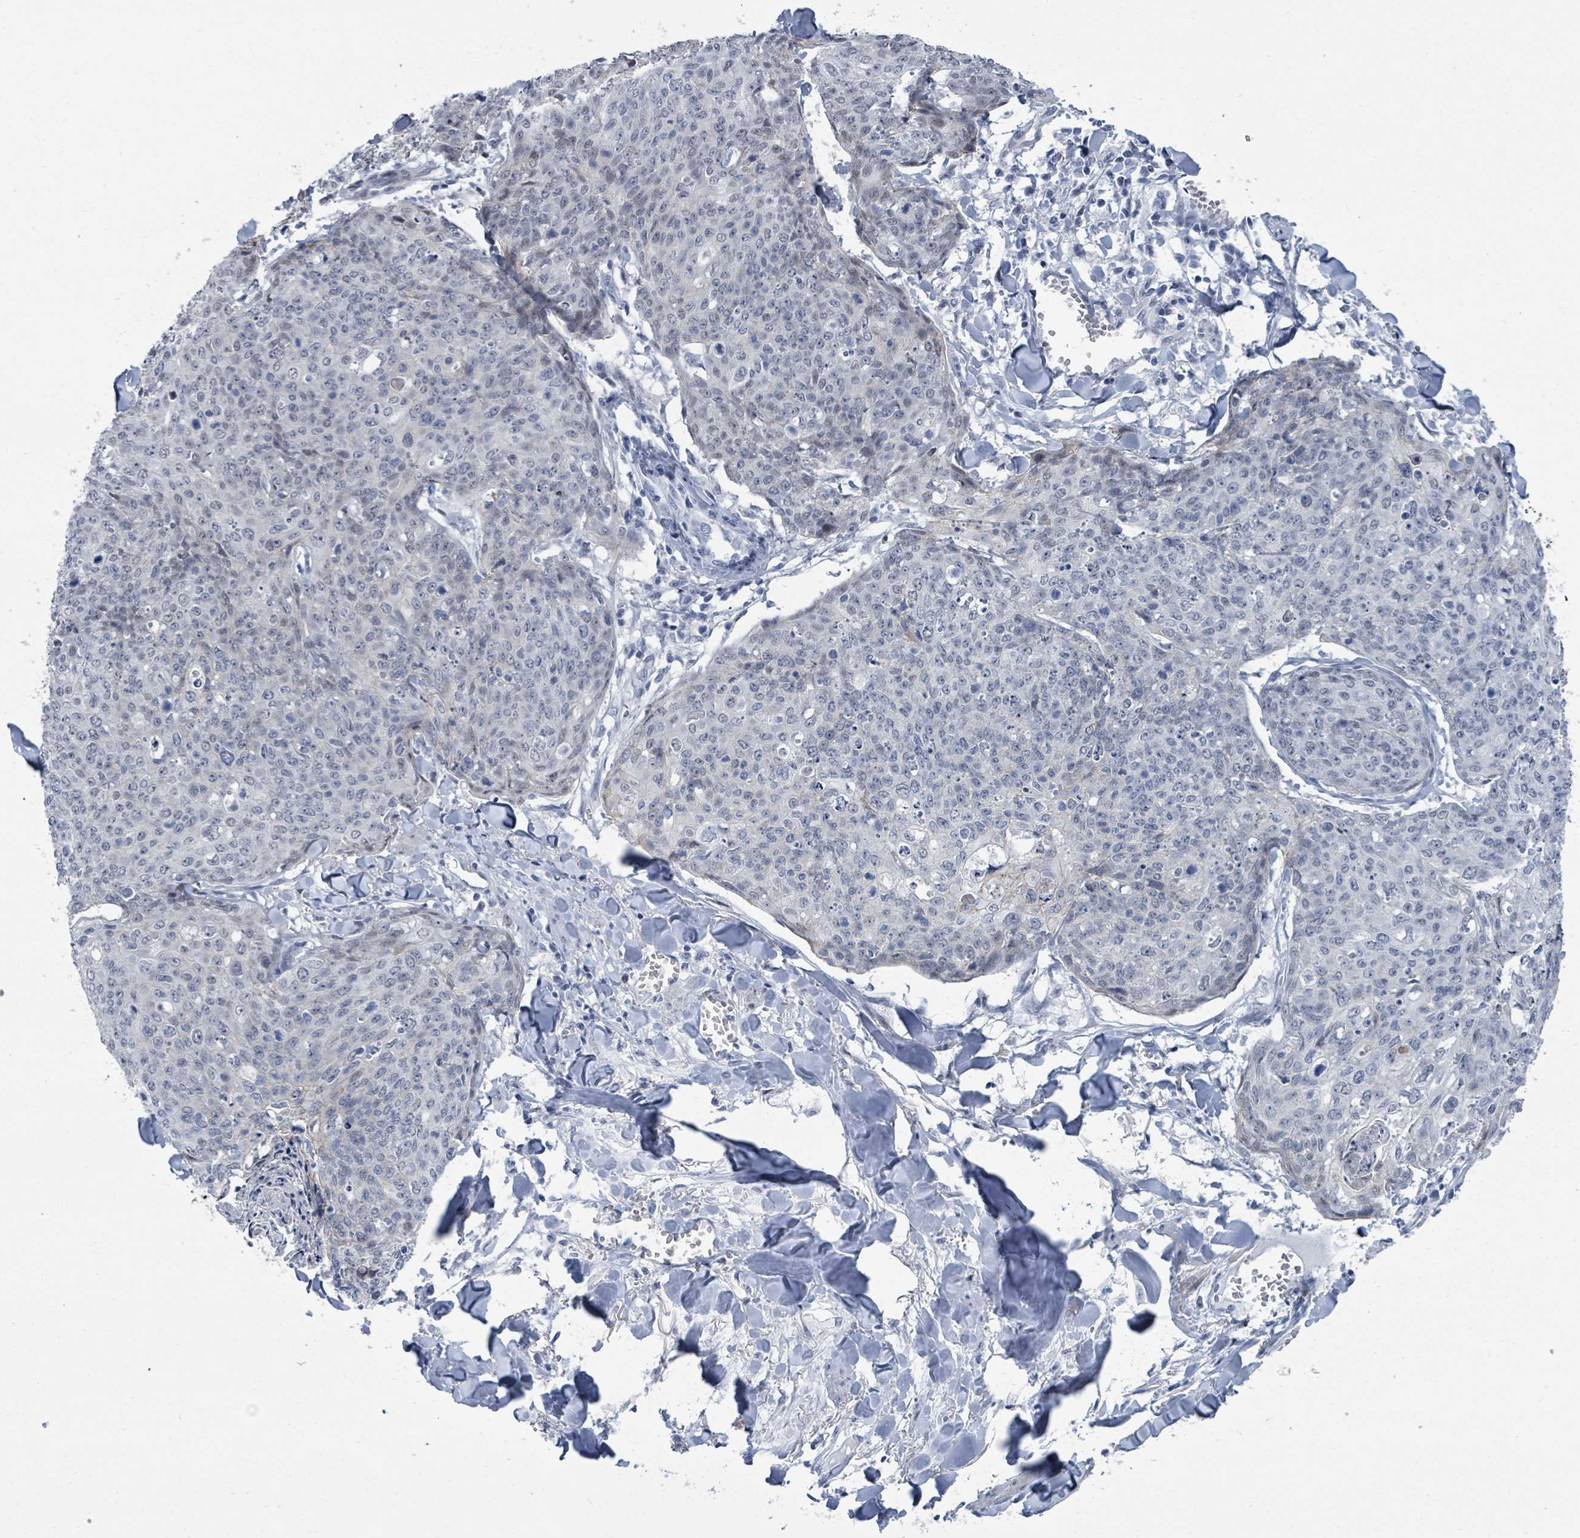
{"staining": {"intensity": "negative", "quantity": "none", "location": "none"}, "tissue": "skin cancer", "cell_type": "Tumor cells", "image_type": "cancer", "snomed": [{"axis": "morphology", "description": "Squamous cell carcinoma, NOS"}, {"axis": "topography", "description": "Skin"}, {"axis": "topography", "description": "Vulva"}], "caption": "This photomicrograph is of skin squamous cell carcinoma stained with immunohistochemistry (IHC) to label a protein in brown with the nuclei are counter-stained blue. There is no expression in tumor cells.", "gene": "CT45A5", "patient": {"sex": "female", "age": 85}}